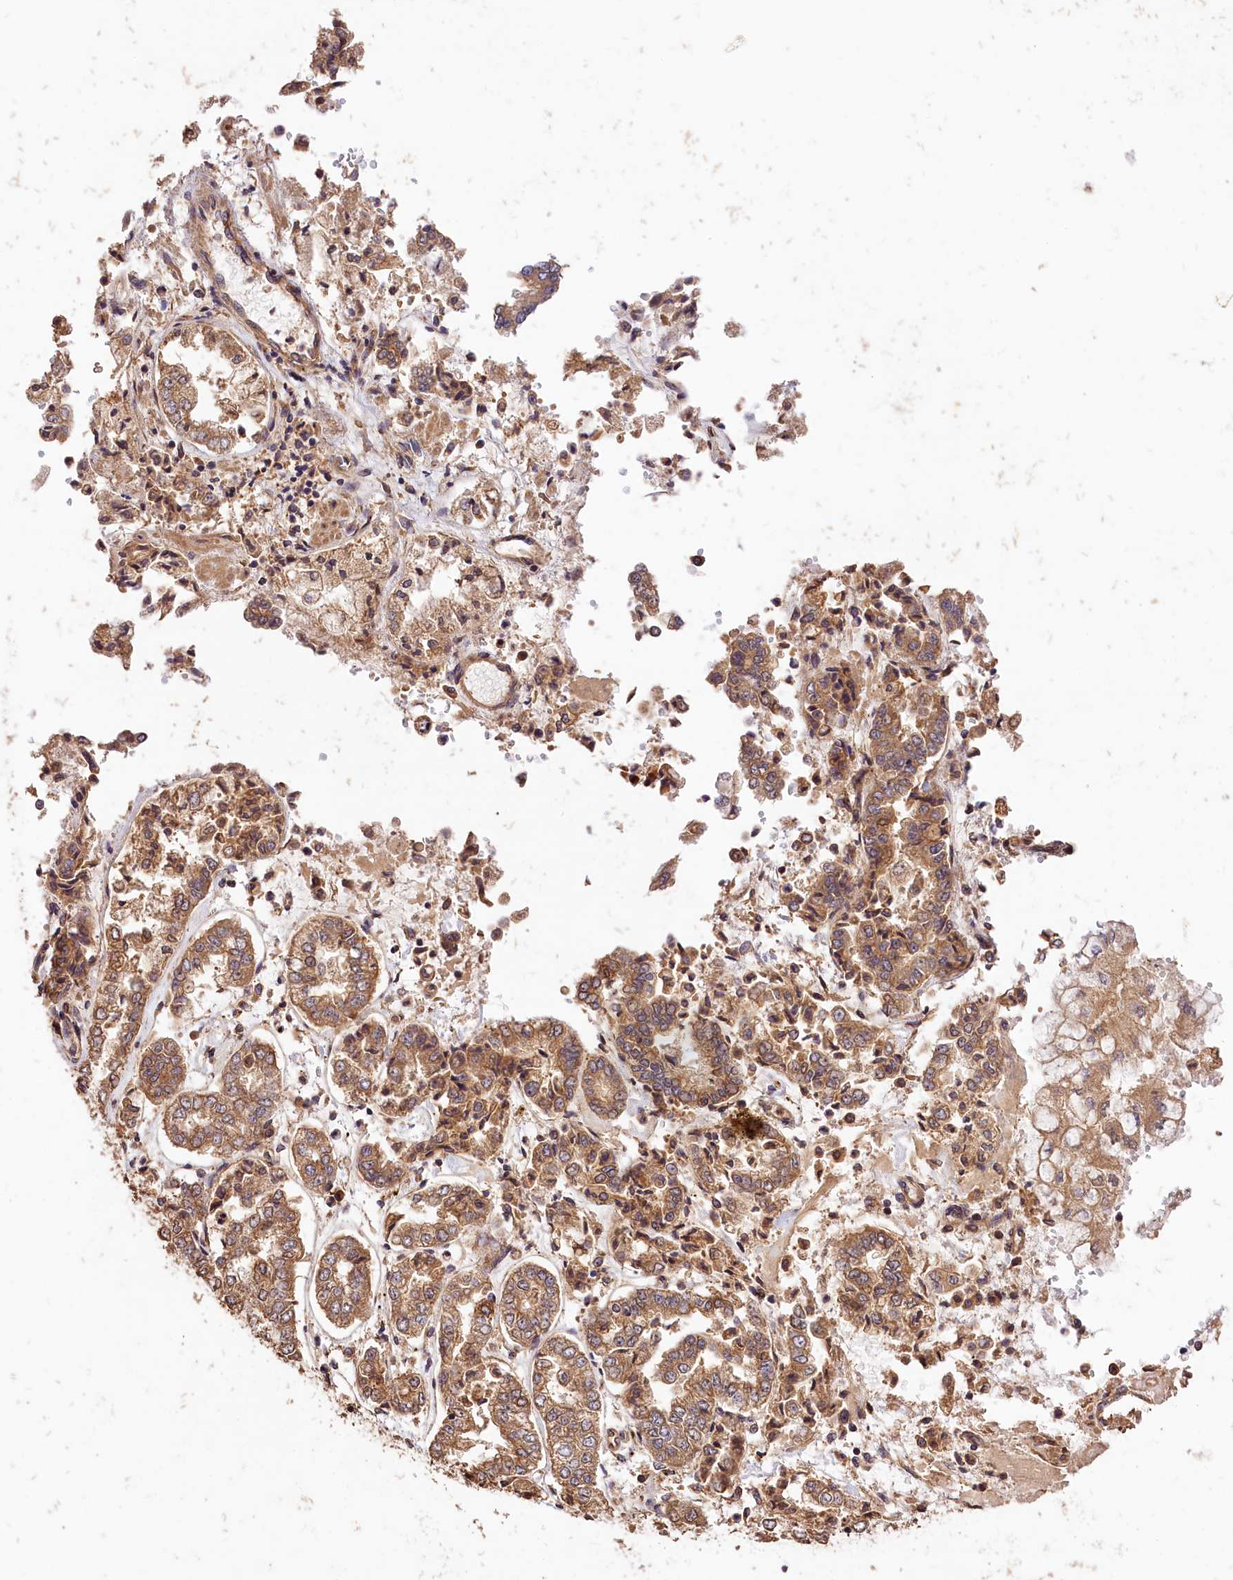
{"staining": {"intensity": "moderate", "quantity": ">75%", "location": "cytoplasmic/membranous"}, "tissue": "stomach cancer", "cell_type": "Tumor cells", "image_type": "cancer", "snomed": [{"axis": "morphology", "description": "Adenocarcinoma, NOS"}, {"axis": "topography", "description": "Stomach"}], "caption": "Human stomach cancer (adenocarcinoma) stained with a brown dye reveals moderate cytoplasmic/membranous positive positivity in approximately >75% of tumor cells.", "gene": "KPTN", "patient": {"sex": "male", "age": 76}}